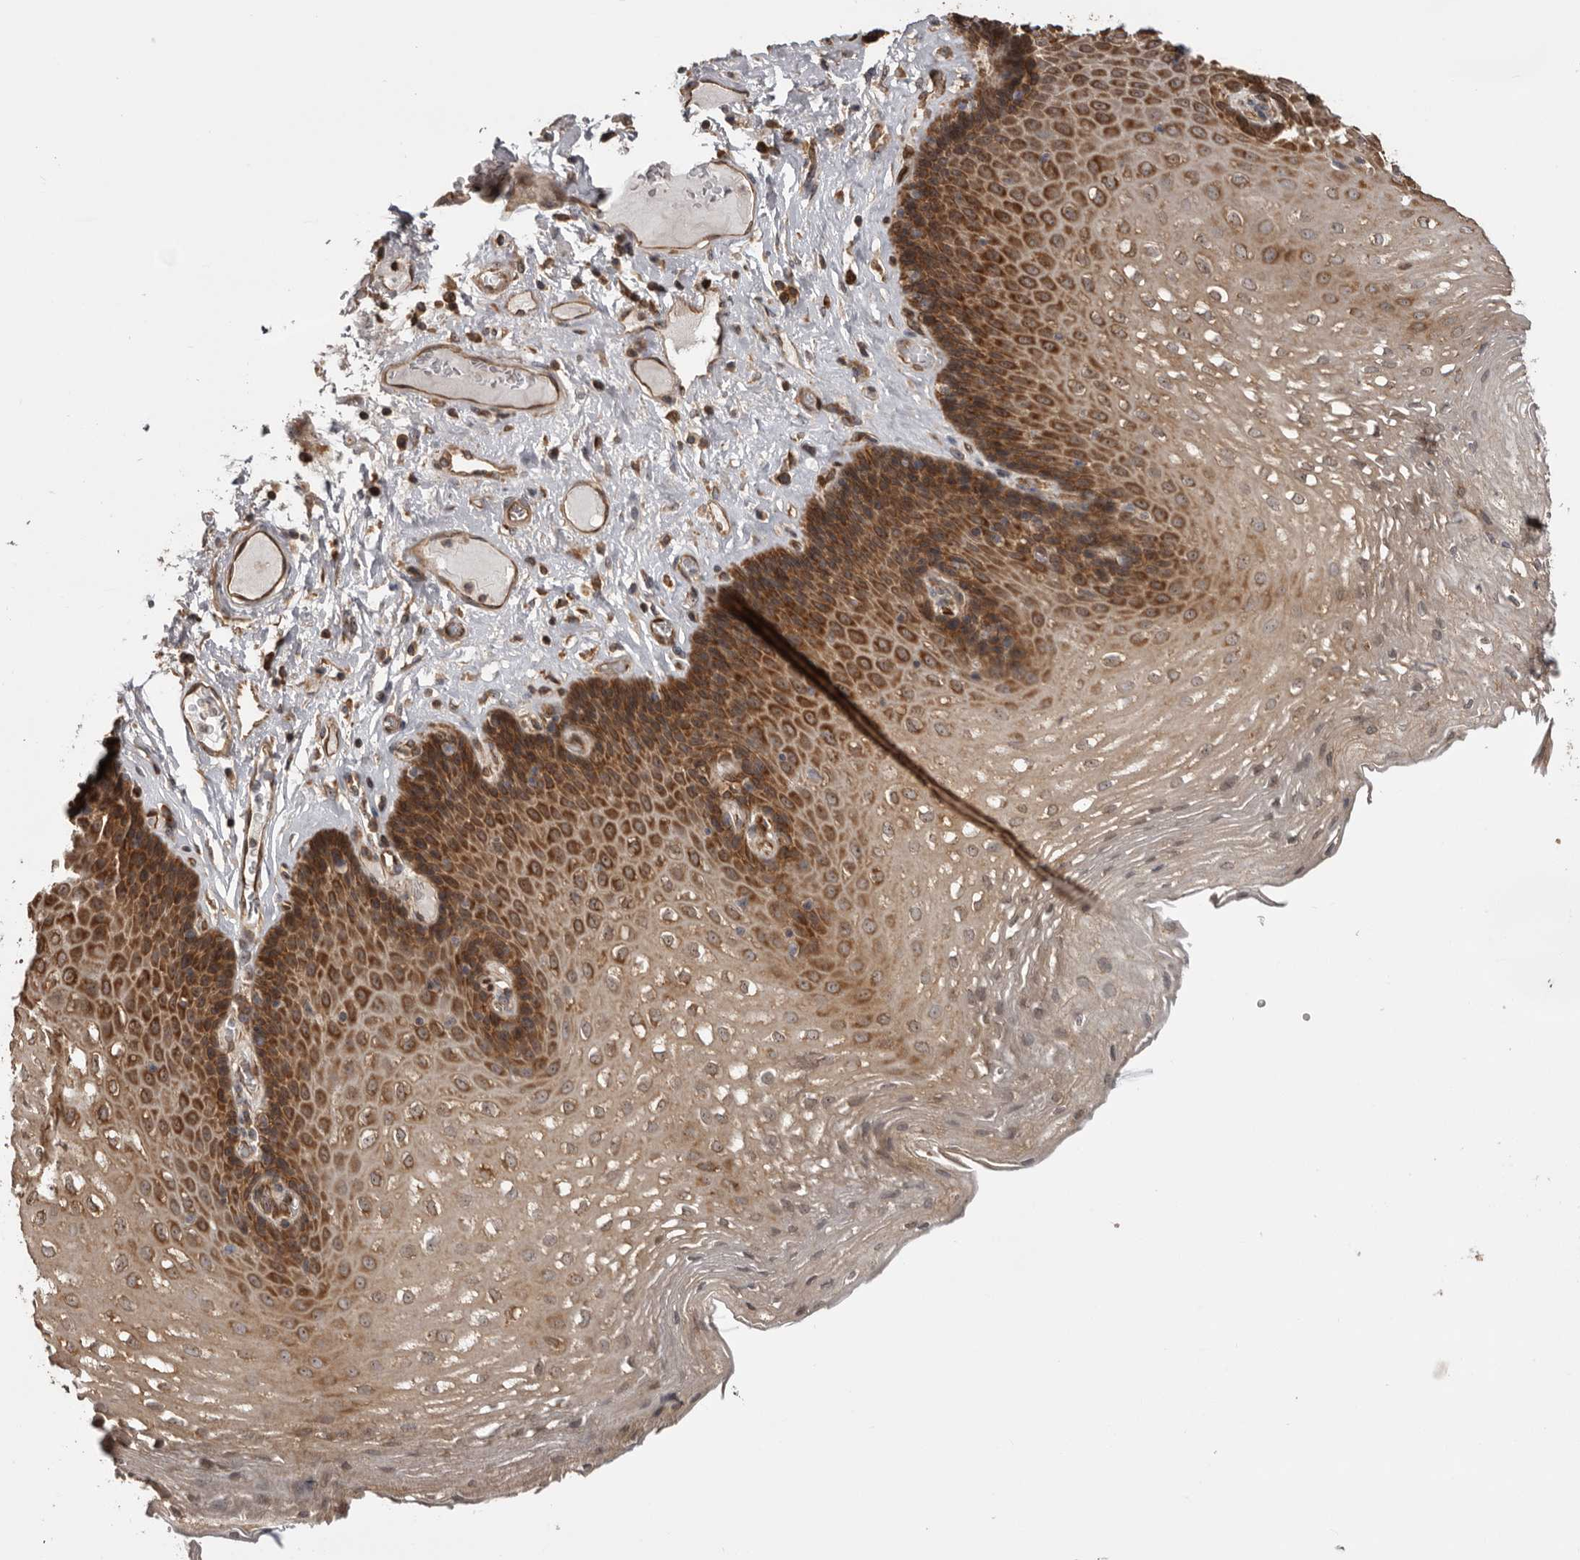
{"staining": {"intensity": "moderate", "quantity": ">75%", "location": "cytoplasmic/membranous"}, "tissue": "esophagus", "cell_type": "Squamous epithelial cells", "image_type": "normal", "snomed": [{"axis": "morphology", "description": "Normal tissue, NOS"}, {"axis": "topography", "description": "Esophagus"}], "caption": "Protein expression by IHC demonstrates moderate cytoplasmic/membranous expression in about >75% of squamous epithelial cells in benign esophagus. Immunohistochemistry stains the protein in brown and the nuclei are stained blue.", "gene": "DARS1", "patient": {"sex": "female", "age": 66}}